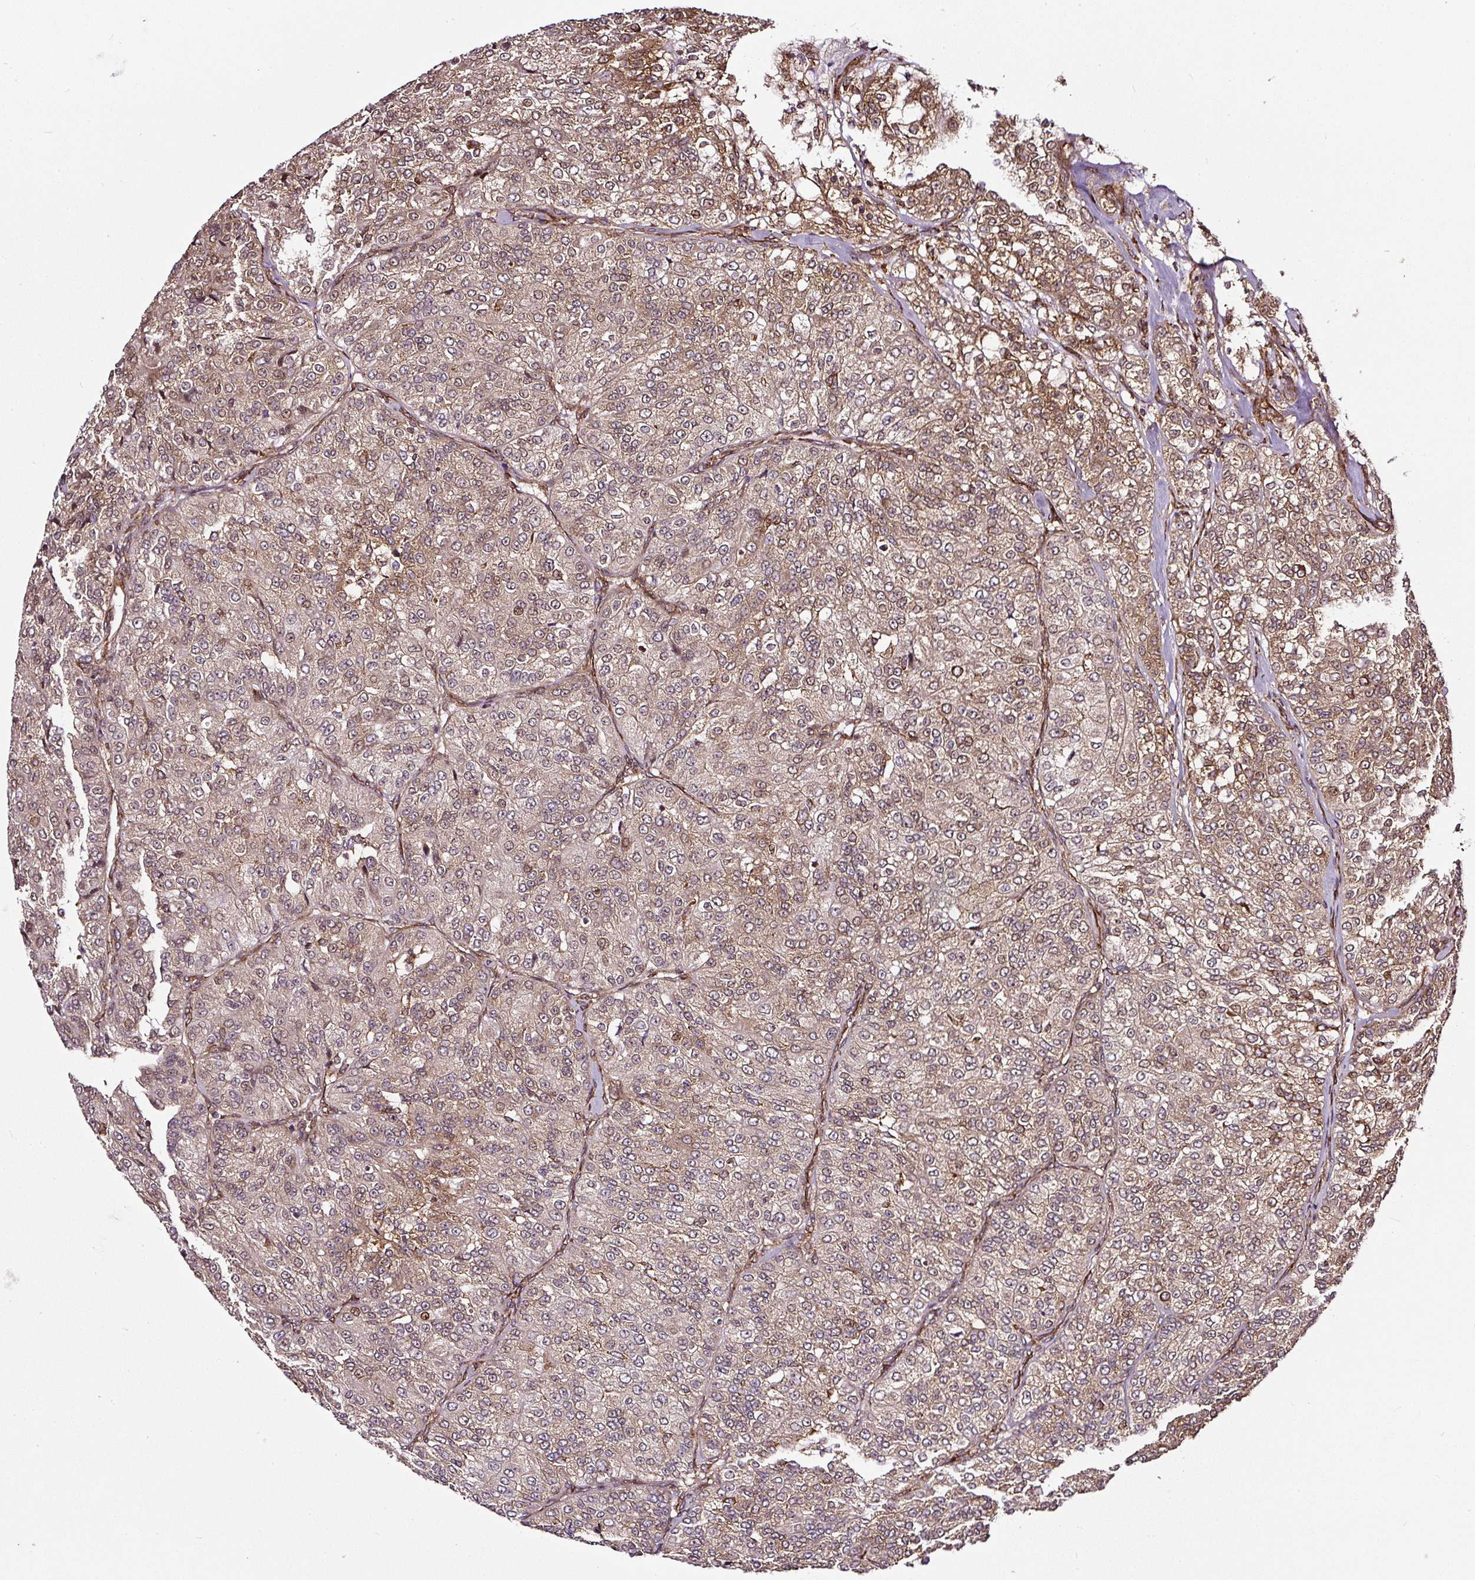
{"staining": {"intensity": "weak", "quantity": ">75%", "location": "cytoplasmic/membranous,nuclear"}, "tissue": "renal cancer", "cell_type": "Tumor cells", "image_type": "cancer", "snomed": [{"axis": "morphology", "description": "Adenocarcinoma, NOS"}, {"axis": "topography", "description": "Kidney"}], "caption": "Immunohistochemistry (DAB (3,3'-diaminobenzidine)) staining of renal cancer shows weak cytoplasmic/membranous and nuclear protein expression in about >75% of tumor cells.", "gene": "KDM4E", "patient": {"sex": "female", "age": 63}}